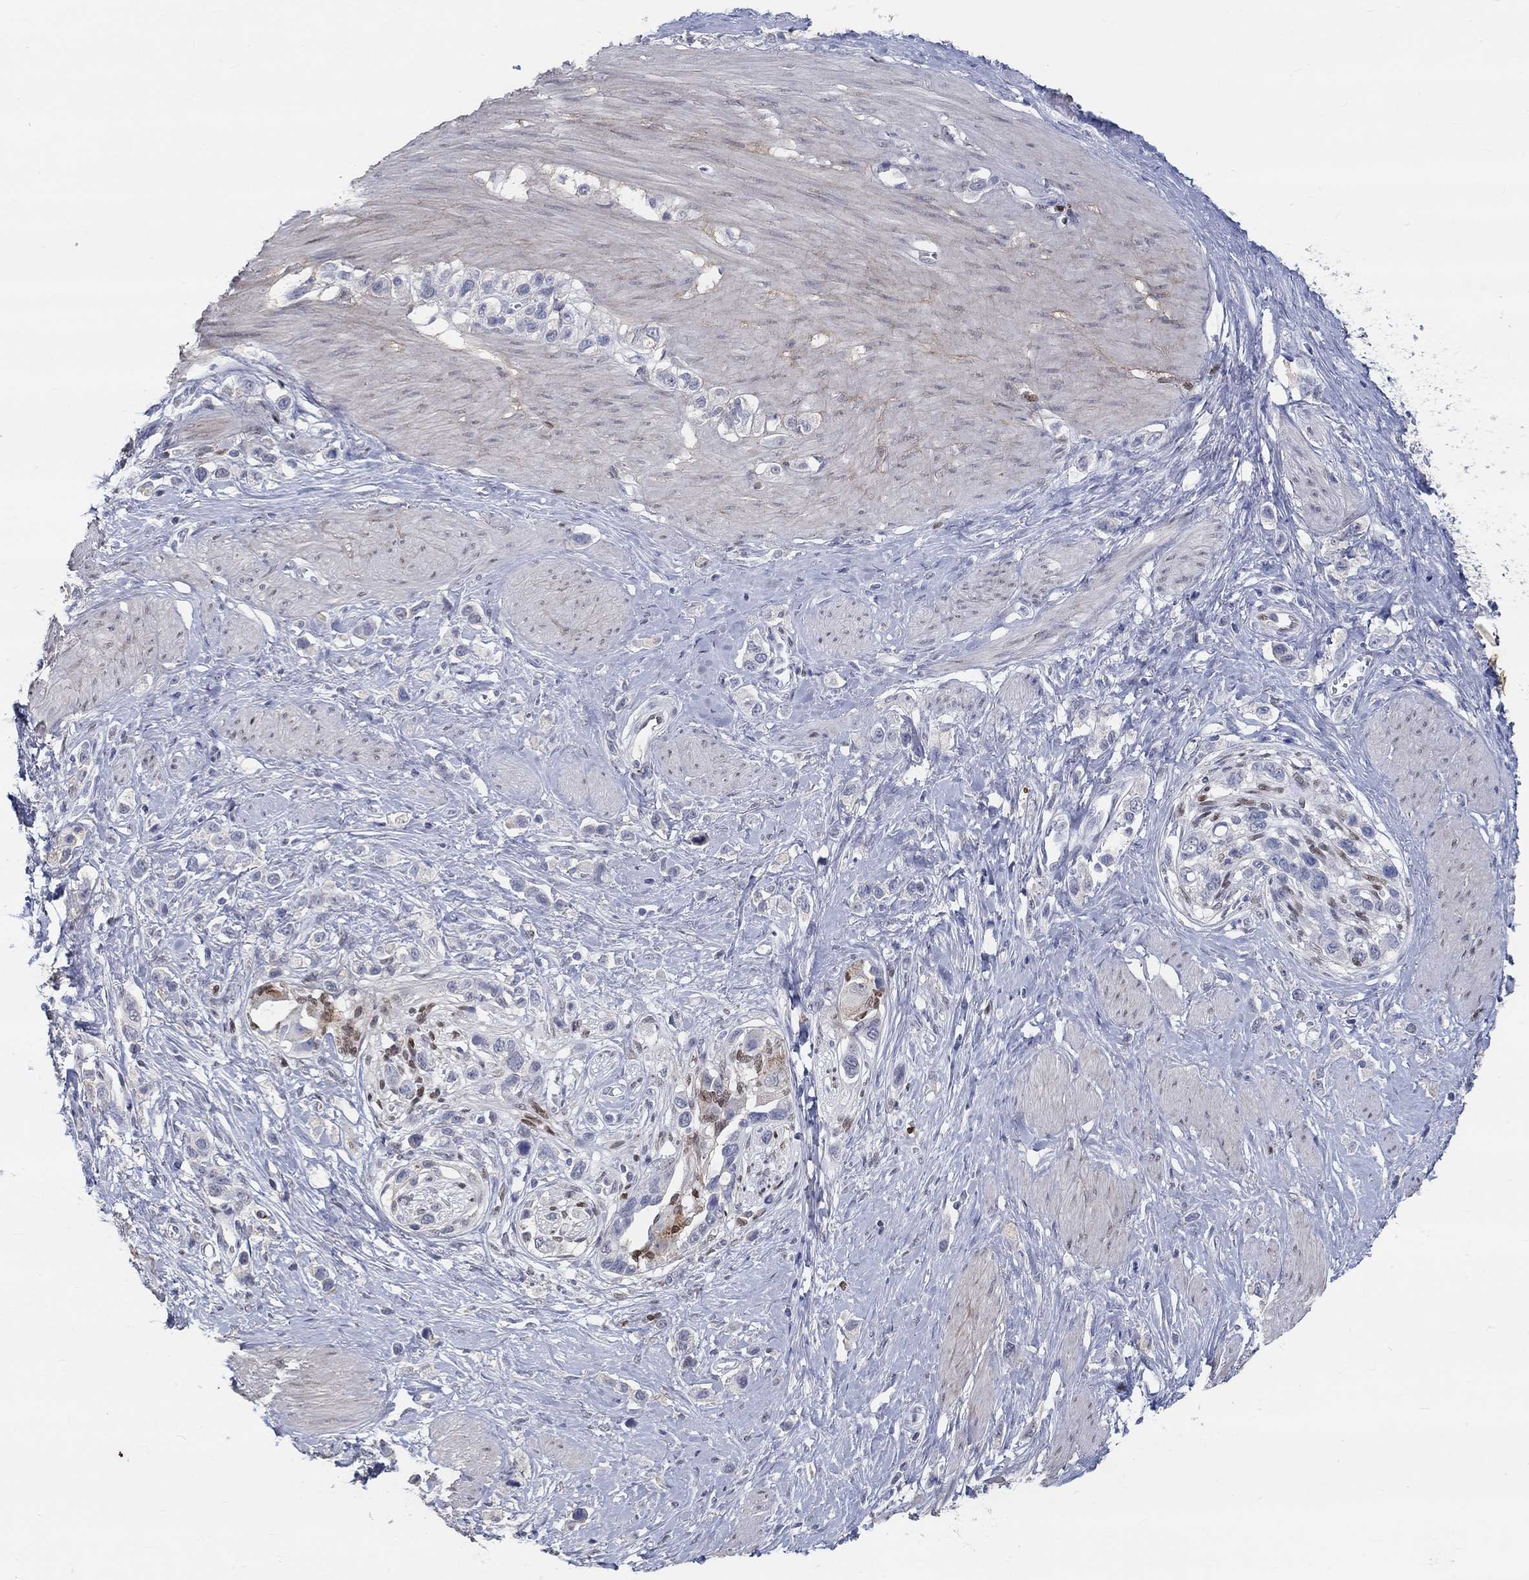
{"staining": {"intensity": "weak", "quantity": "<25%", "location": "cytoplasmic/membranous"}, "tissue": "stomach cancer", "cell_type": "Tumor cells", "image_type": "cancer", "snomed": [{"axis": "morphology", "description": "Normal tissue, NOS"}, {"axis": "morphology", "description": "Adenocarcinoma, NOS"}, {"axis": "morphology", "description": "Adenocarcinoma, High grade"}, {"axis": "topography", "description": "Stomach, upper"}, {"axis": "topography", "description": "Stomach"}], "caption": "Micrograph shows no significant protein staining in tumor cells of stomach adenocarcinoma.", "gene": "FGF2", "patient": {"sex": "female", "age": 65}}